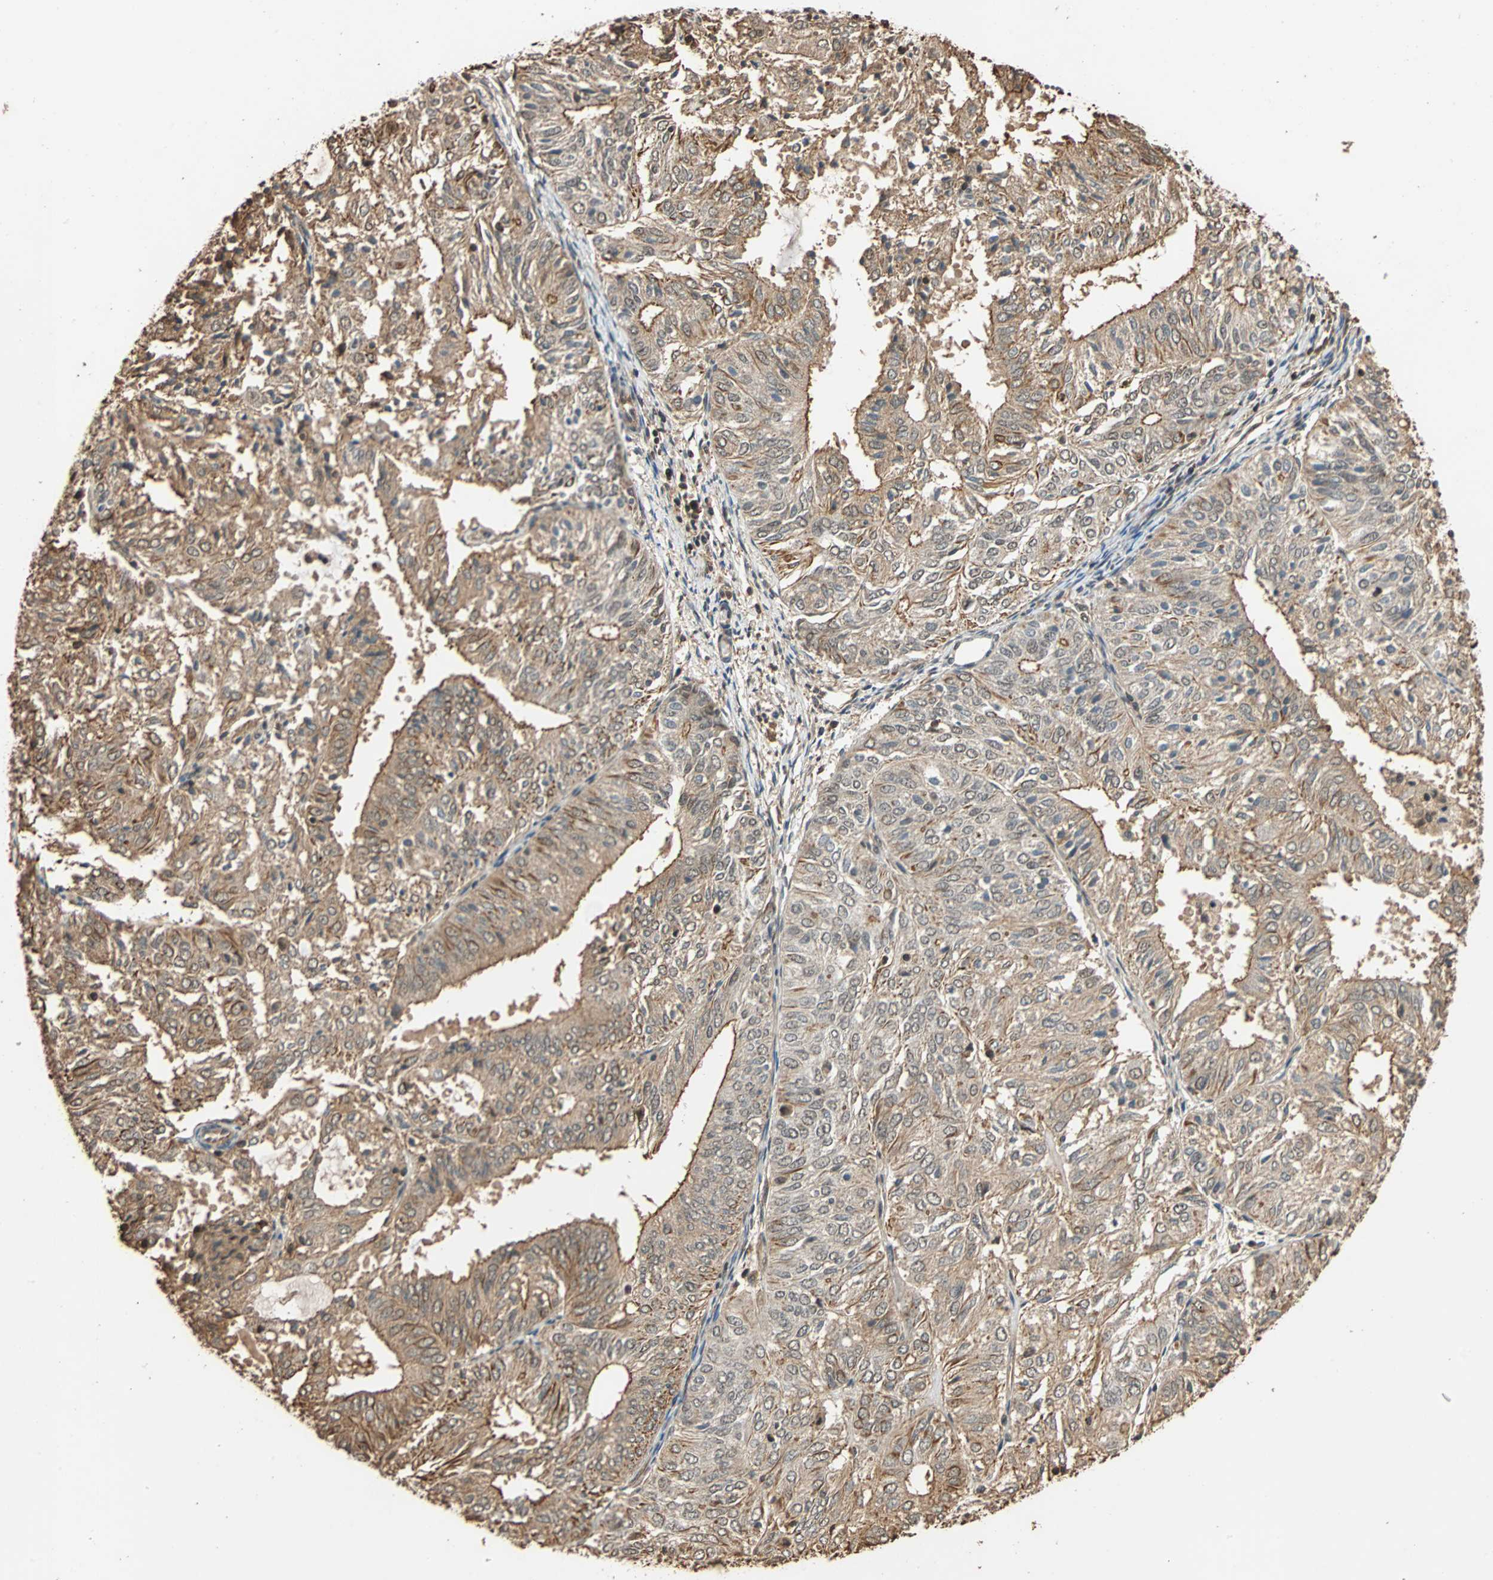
{"staining": {"intensity": "moderate", "quantity": ">75%", "location": "cytoplasmic/membranous"}, "tissue": "endometrial cancer", "cell_type": "Tumor cells", "image_type": "cancer", "snomed": [{"axis": "morphology", "description": "Adenocarcinoma, NOS"}, {"axis": "topography", "description": "Uterus"}], "caption": "There is medium levels of moderate cytoplasmic/membranous expression in tumor cells of endometrial cancer, as demonstrated by immunohistochemical staining (brown color).", "gene": "CDC5L", "patient": {"sex": "female", "age": 60}}